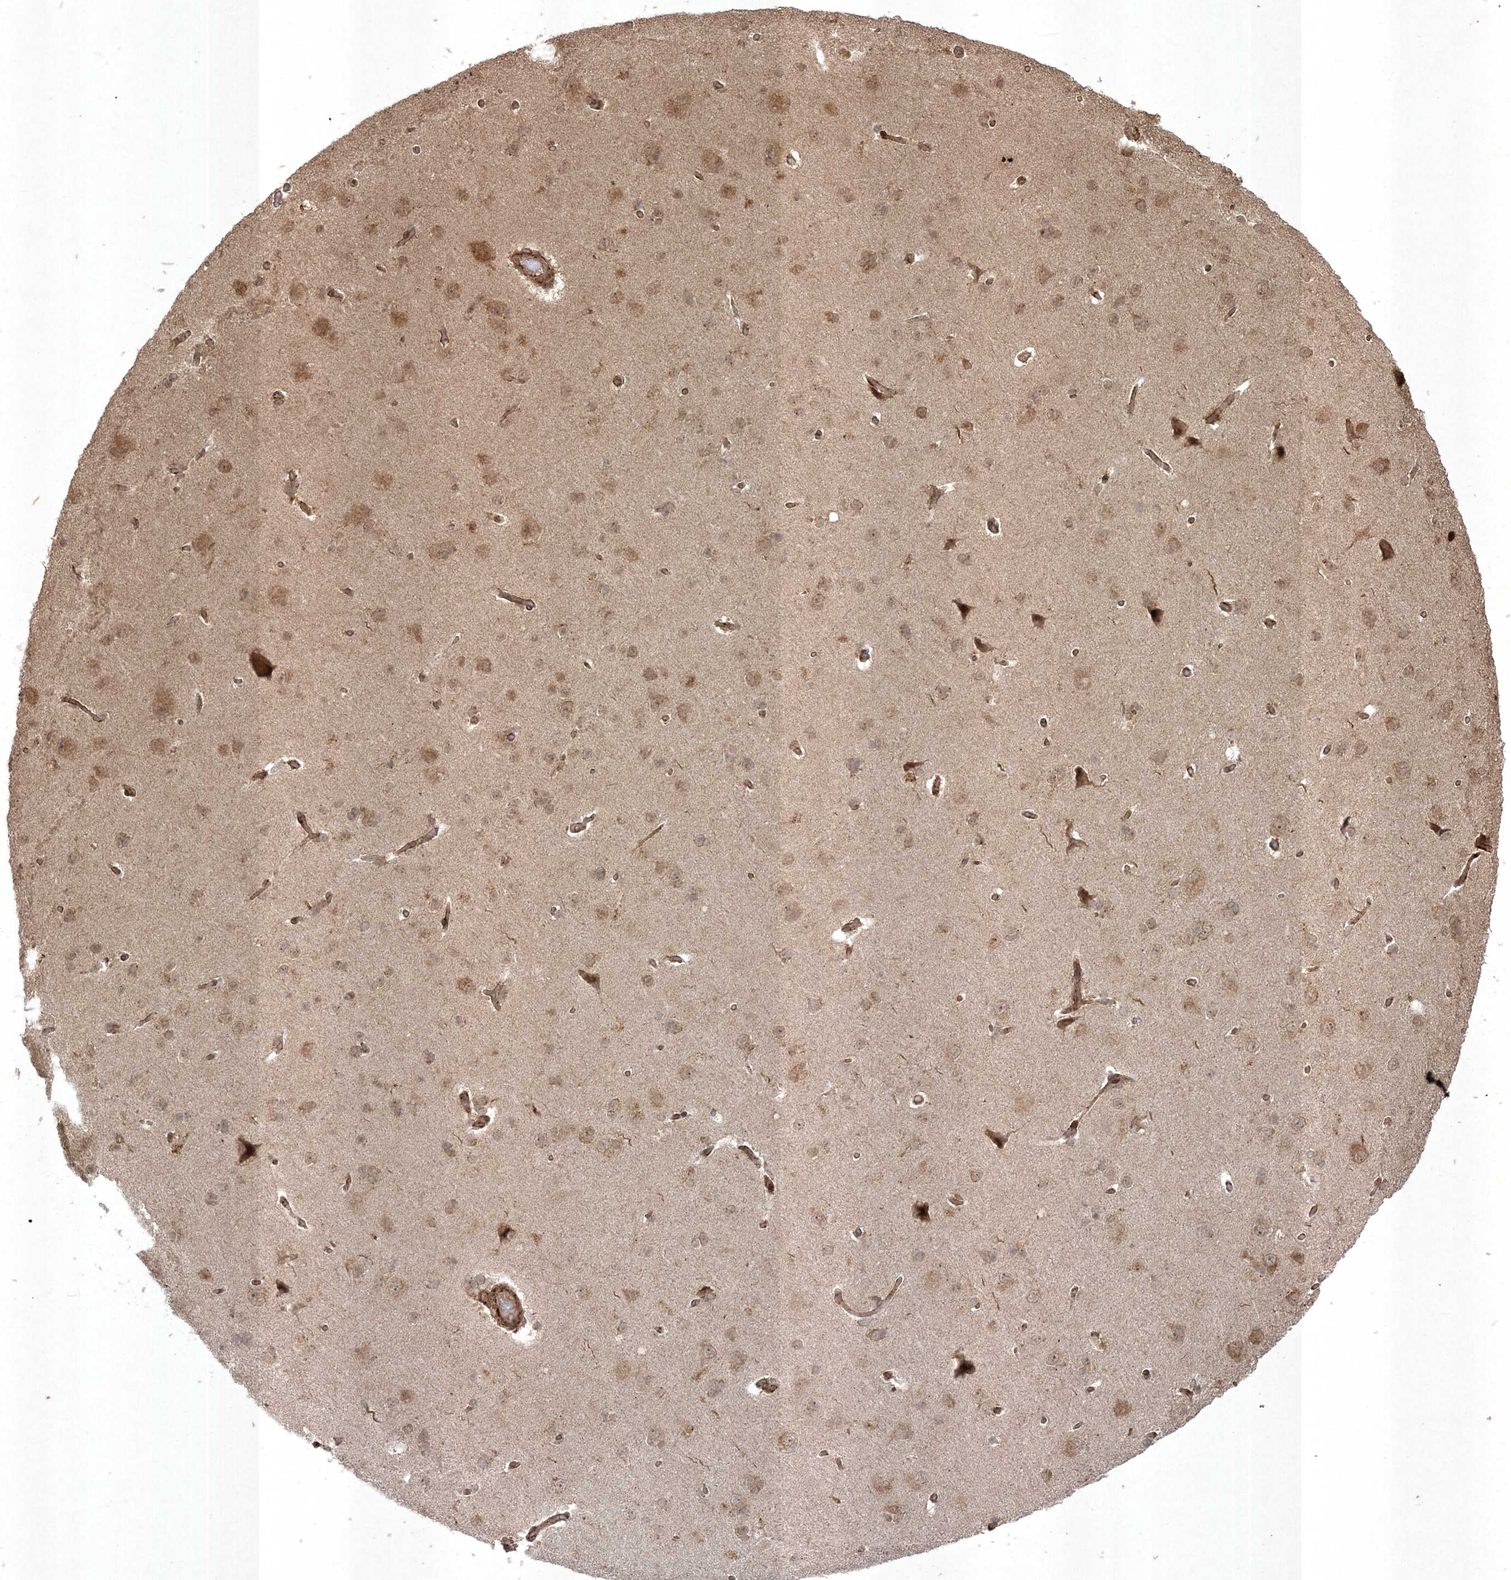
{"staining": {"intensity": "moderate", "quantity": ">75%", "location": "cytoplasmic/membranous"}, "tissue": "cerebral cortex", "cell_type": "Endothelial cells", "image_type": "normal", "snomed": [{"axis": "morphology", "description": "Normal tissue, NOS"}, {"axis": "topography", "description": "Cerebral cortex"}], "caption": "Unremarkable cerebral cortex displays moderate cytoplasmic/membranous expression in about >75% of endothelial cells.", "gene": "RRAS", "patient": {"sex": "male", "age": 62}}